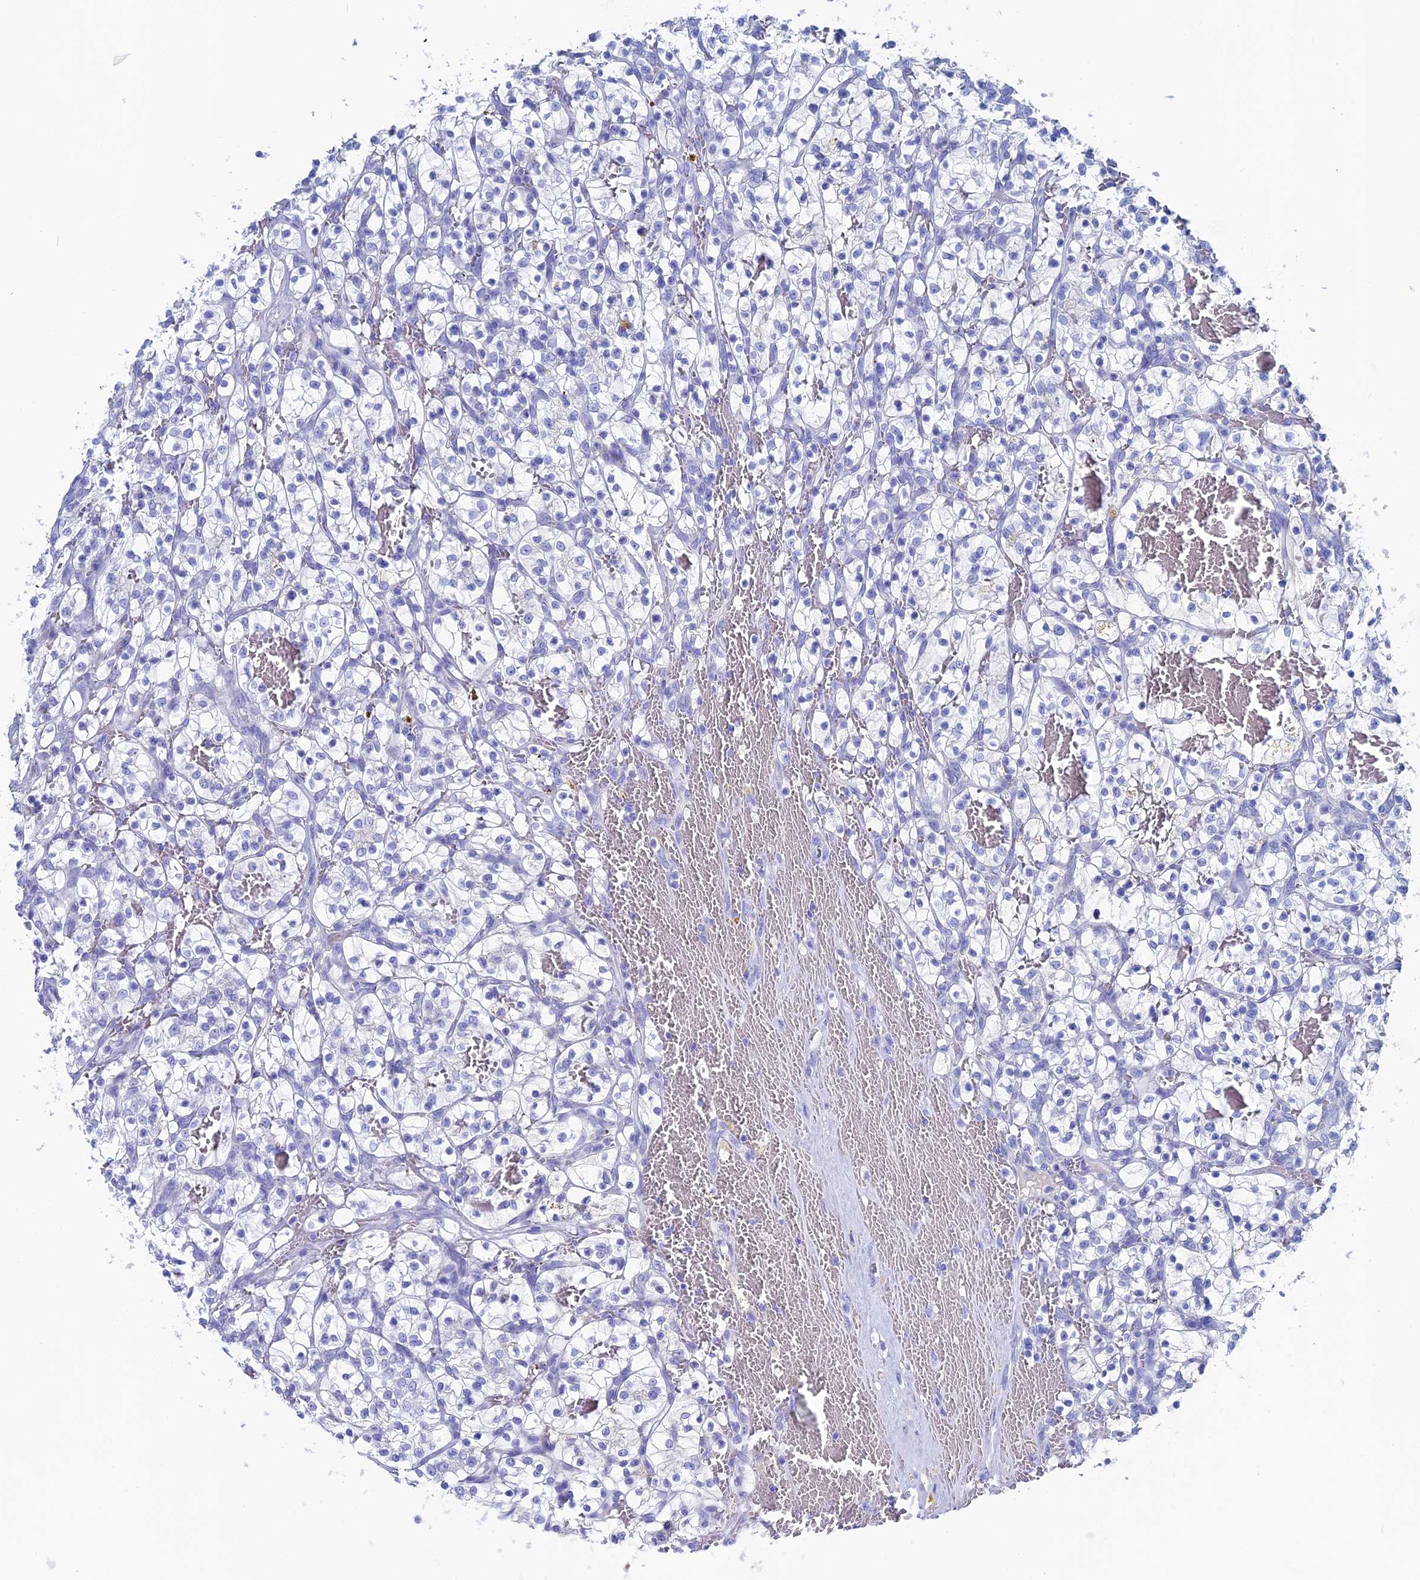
{"staining": {"intensity": "negative", "quantity": "none", "location": "none"}, "tissue": "renal cancer", "cell_type": "Tumor cells", "image_type": "cancer", "snomed": [{"axis": "morphology", "description": "Adenocarcinoma, NOS"}, {"axis": "topography", "description": "Kidney"}], "caption": "DAB immunohistochemical staining of human renal cancer (adenocarcinoma) exhibits no significant staining in tumor cells. The staining is performed using DAB (3,3'-diaminobenzidine) brown chromogen with nuclei counter-stained in using hematoxylin.", "gene": "UNC119", "patient": {"sex": "female", "age": 57}}